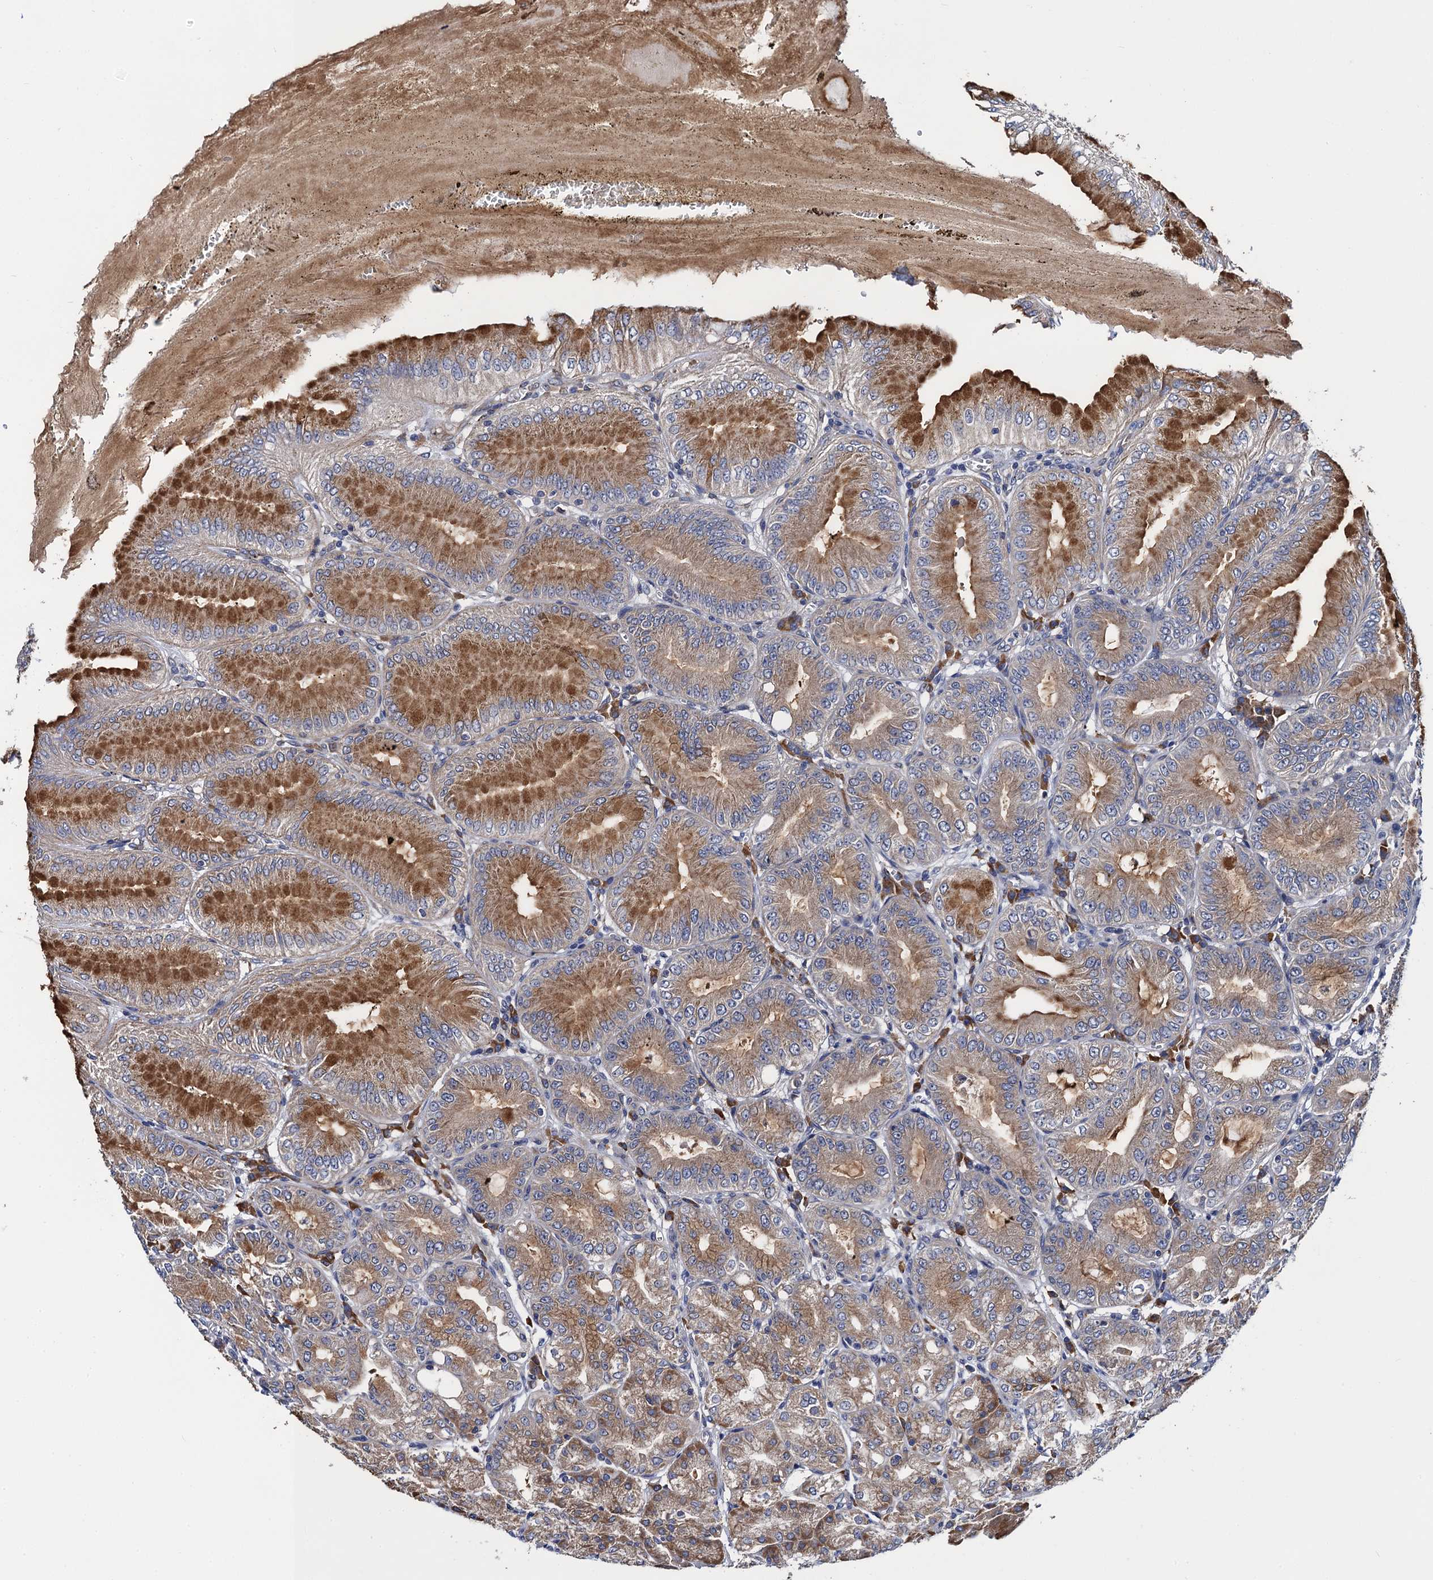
{"staining": {"intensity": "strong", "quantity": "25%-75%", "location": "cytoplasmic/membranous"}, "tissue": "stomach", "cell_type": "Glandular cells", "image_type": "normal", "snomed": [{"axis": "morphology", "description": "Normal tissue, NOS"}, {"axis": "topography", "description": "Stomach, lower"}], "caption": "Immunohistochemistry (IHC) (DAB (3,3'-diaminobenzidine)) staining of benign stomach displays strong cytoplasmic/membranous protein expression in about 25%-75% of glandular cells. The staining is performed using DAB brown chromogen to label protein expression. The nuclei are counter-stained blue using hematoxylin.", "gene": "PGLS", "patient": {"sex": "male", "age": 71}}